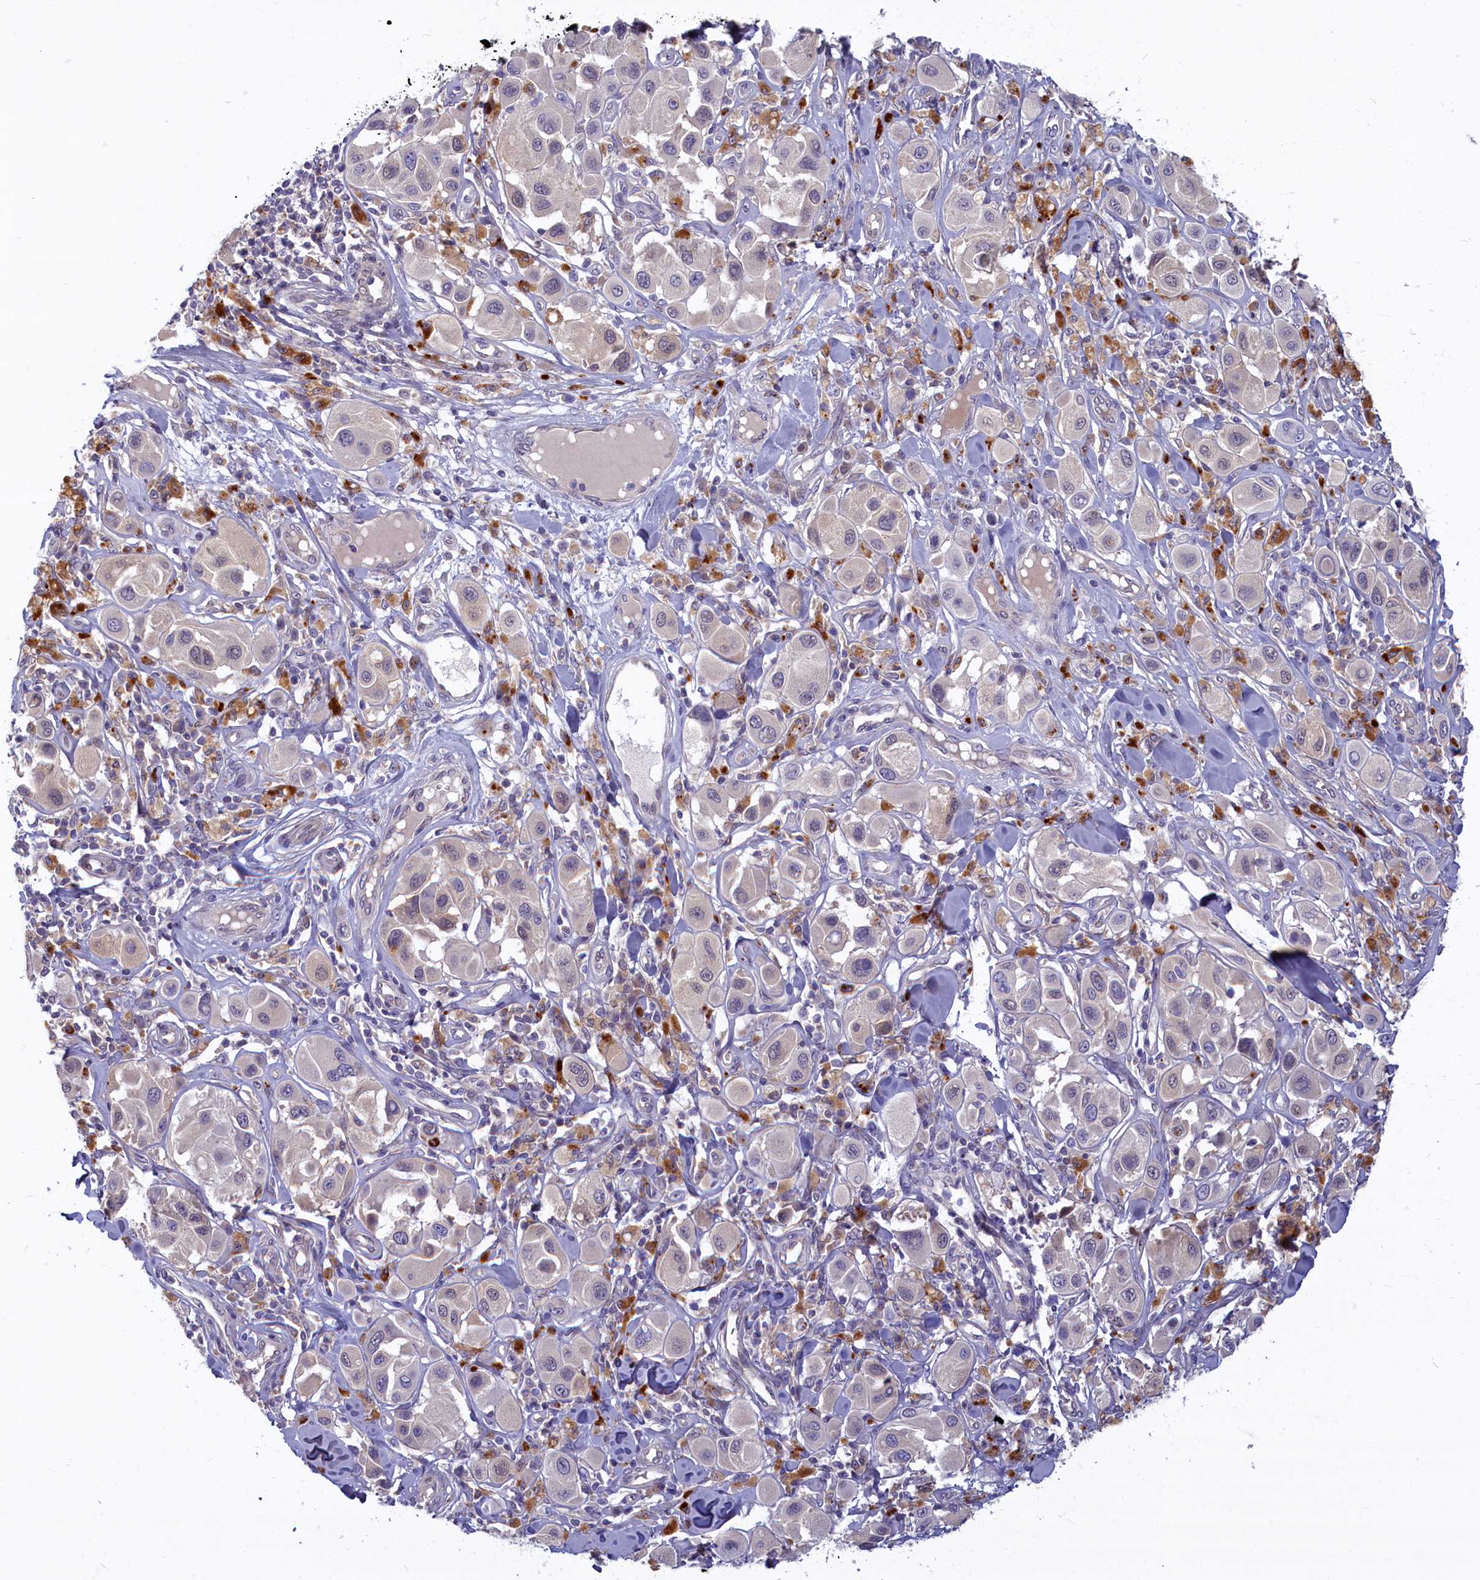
{"staining": {"intensity": "negative", "quantity": "none", "location": "none"}, "tissue": "melanoma", "cell_type": "Tumor cells", "image_type": "cancer", "snomed": [{"axis": "morphology", "description": "Malignant melanoma, Metastatic site"}, {"axis": "topography", "description": "Skin"}], "caption": "Histopathology image shows no significant protein expression in tumor cells of melanoma.", "gene": "FCSK", "patient": {"sex": "male", "age": 41}}